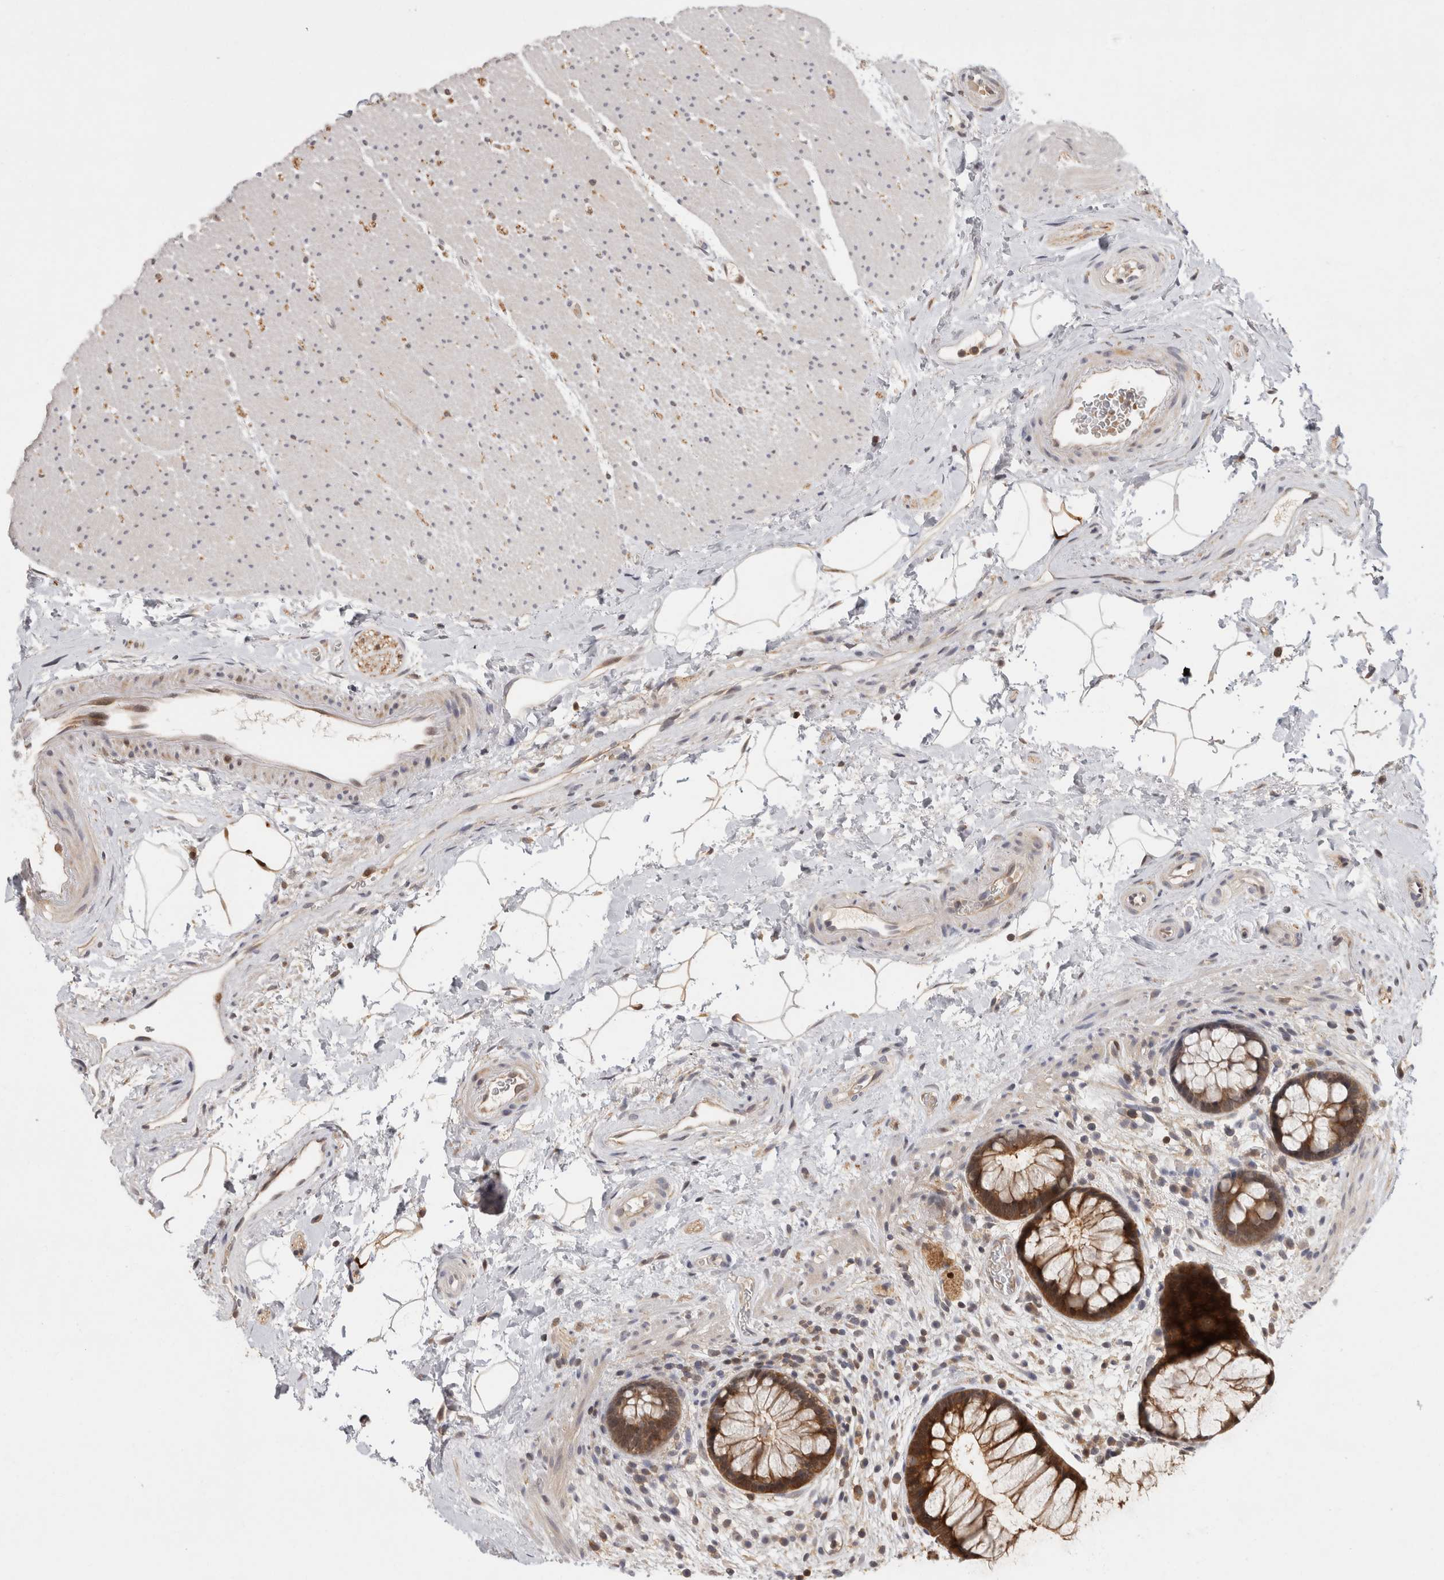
{"staining": {"intensity": "strong", "quantity": ">75%", "location": "cytoplasmic/membranous"}, "tissue": "rectum", "cell_type": "Glandular cells", "image_type": "normal", "snomed": [{"axis": "morphology", "description": "Normal tissue, NOS"}, {"axis": "topography", "description": "Rectum"}], "caption": "Protein staining by immunohistochemistry (IHC) demonstrates strong cytoplasmic/membranous staining in approximately >75% of glandular cells in benign rectum.", "gene": "ACAT2", "patient": {"sex": "male", "age": 51}}